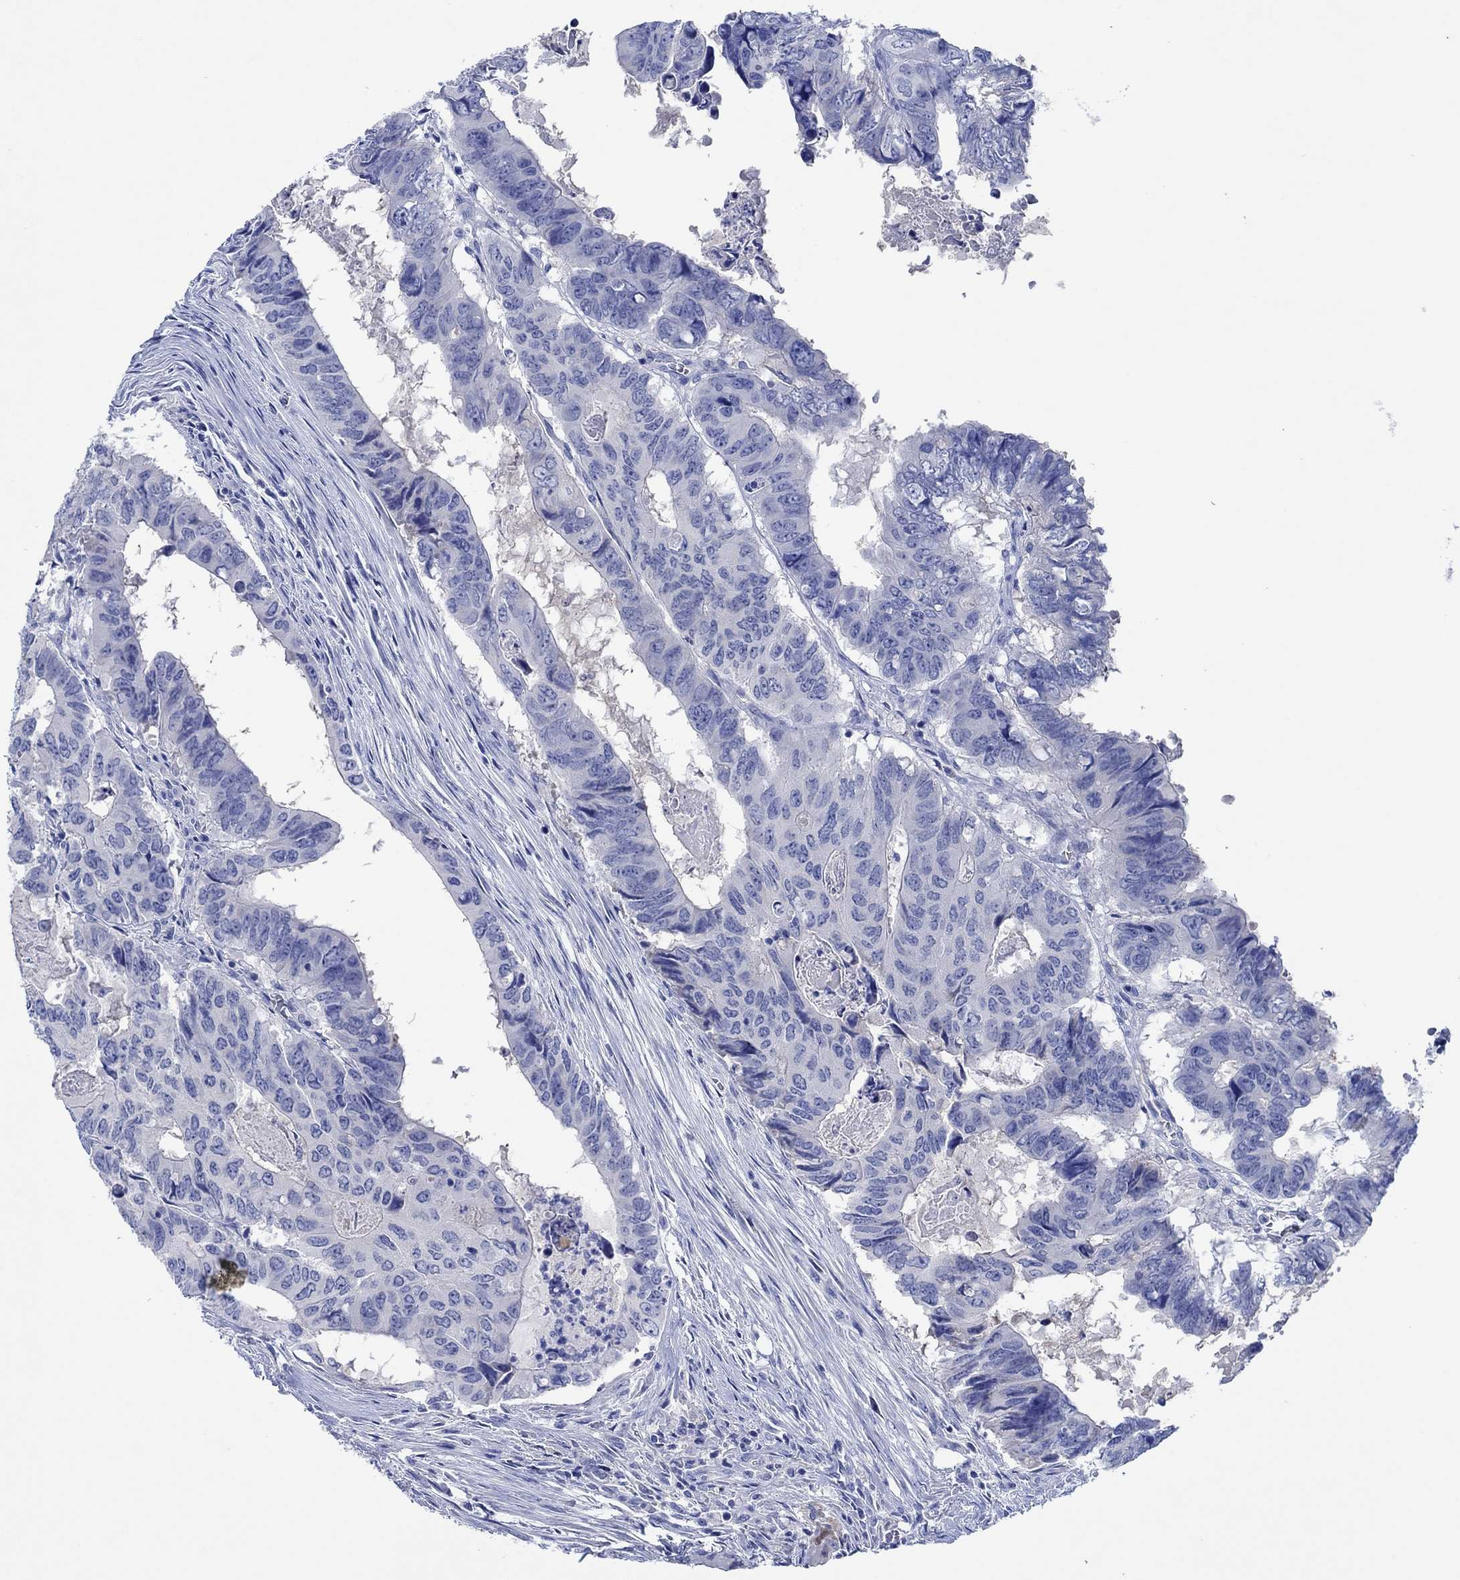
{"staining": {"intensity": "negative", "quantity": "none", "location": "none"}, "tissue": "colorectal cancer", "cell_type": "Tumor cells", "image_type": "cancer", "snomed": [{"axis": "morphology", "description": "Adenocarcinoma, NOS"}, {"axis": "topography", "description": "Colon"}], "caption": "Immunohistochemical staining of colorectal cancer reveals no significant positivity in tumor cells.", "gene": "CPNE6", "patient": {"sex": "male", "age": 79}}